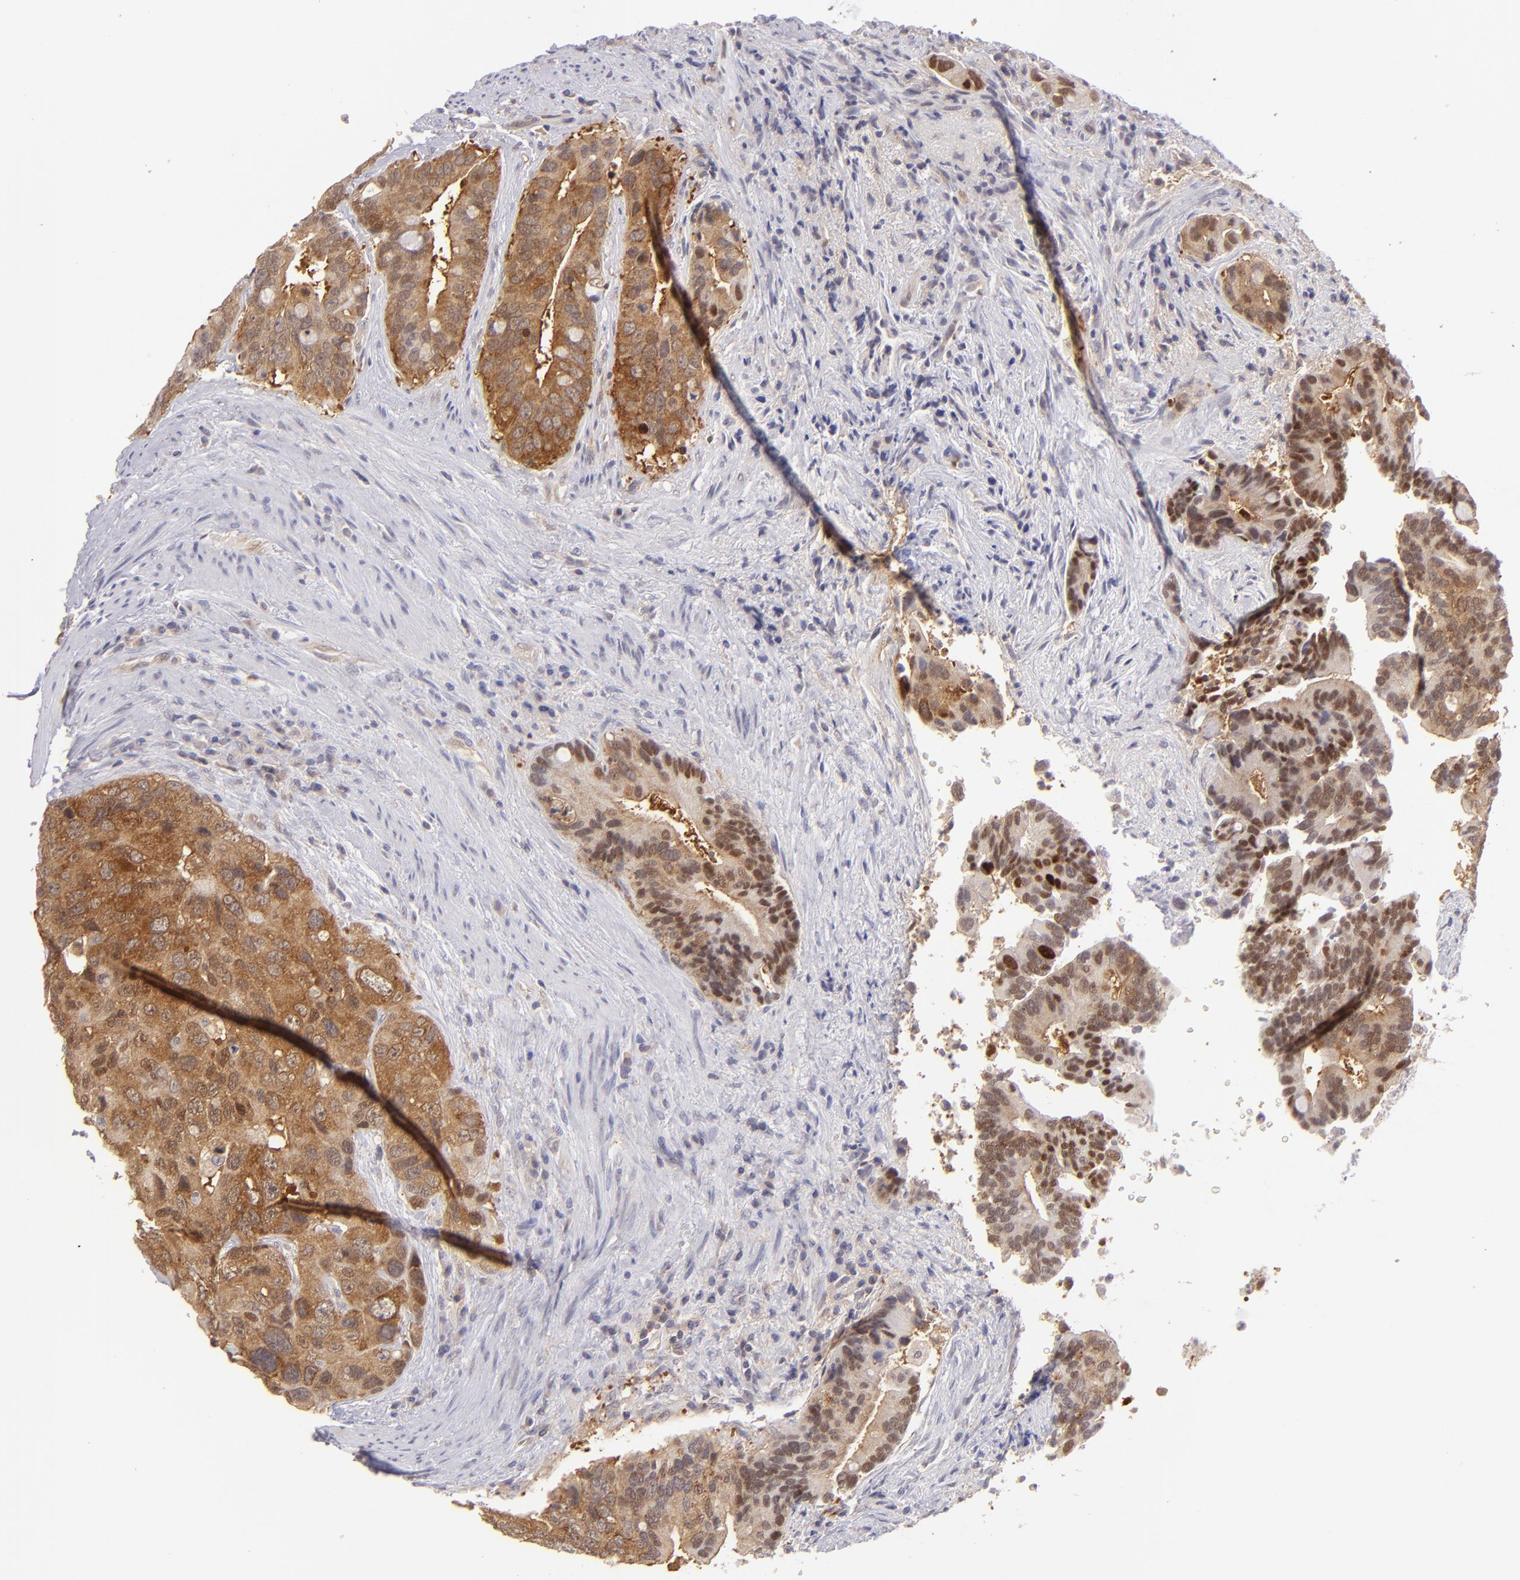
{"staining": {"intensity": "strong", "quantity": ">75%", "location": "cytoplasmic/membranous"}, "tissue": "colorectal cancer", "cell_type": "Tumor cells", "image_type": "cancer", "snomed": [{"axis": "morphology", "description": "Adenocarcinoma, NOS"}, {"axis": "topography", "description": "Rectum"}], "caption": "Immunohistochemistry of colorectal adenocarcinoma displays high levels of strong cytoplasmic/membranous positivity in about >75% of tumor cells. Nuclei are stained in blue.", "gene": "PTPN13", "patient": {"sex": "female", "age": 67}}